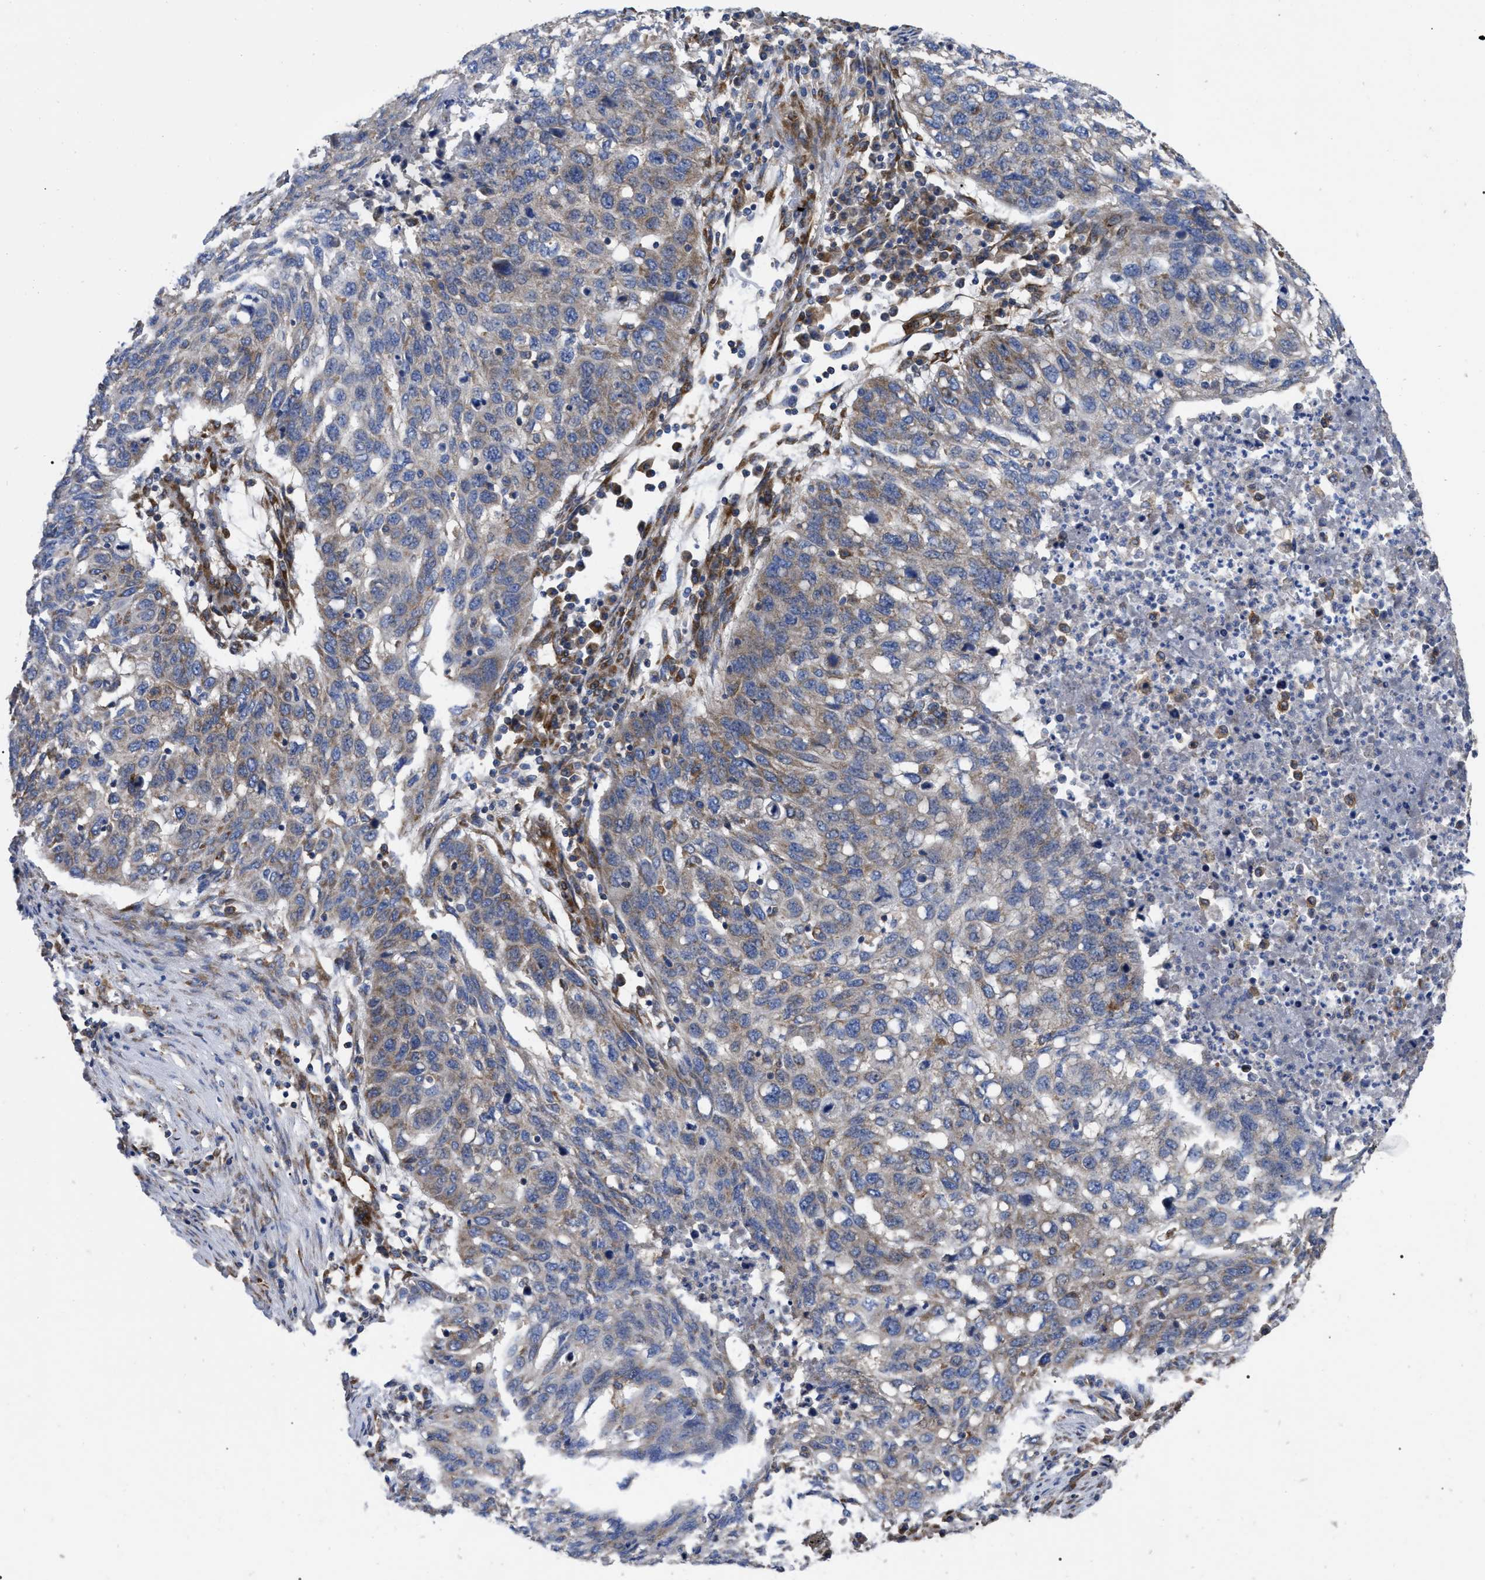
{"staining": {"intensity": "weak", "quantity": "25%-75%", "location": "cytoplasmic/membranous"}, "tissue": "lung cancer", "cell_type": "Tumor cells", "image_type": "cancer", "snomed": [{"axis": "morphology", "description": "Squamous cell carcinoma, NOS"}, {"axis": "topography", "description": "Lung"}], "caption": "IHC of squamous cell carcinoma (lung) reveals low levels of weak cytoplasmic/membranous positivity in about 25%-75% of tumor cells.", "gene": "FAM120A", "patient": {"sex": "female", "age": 63}}